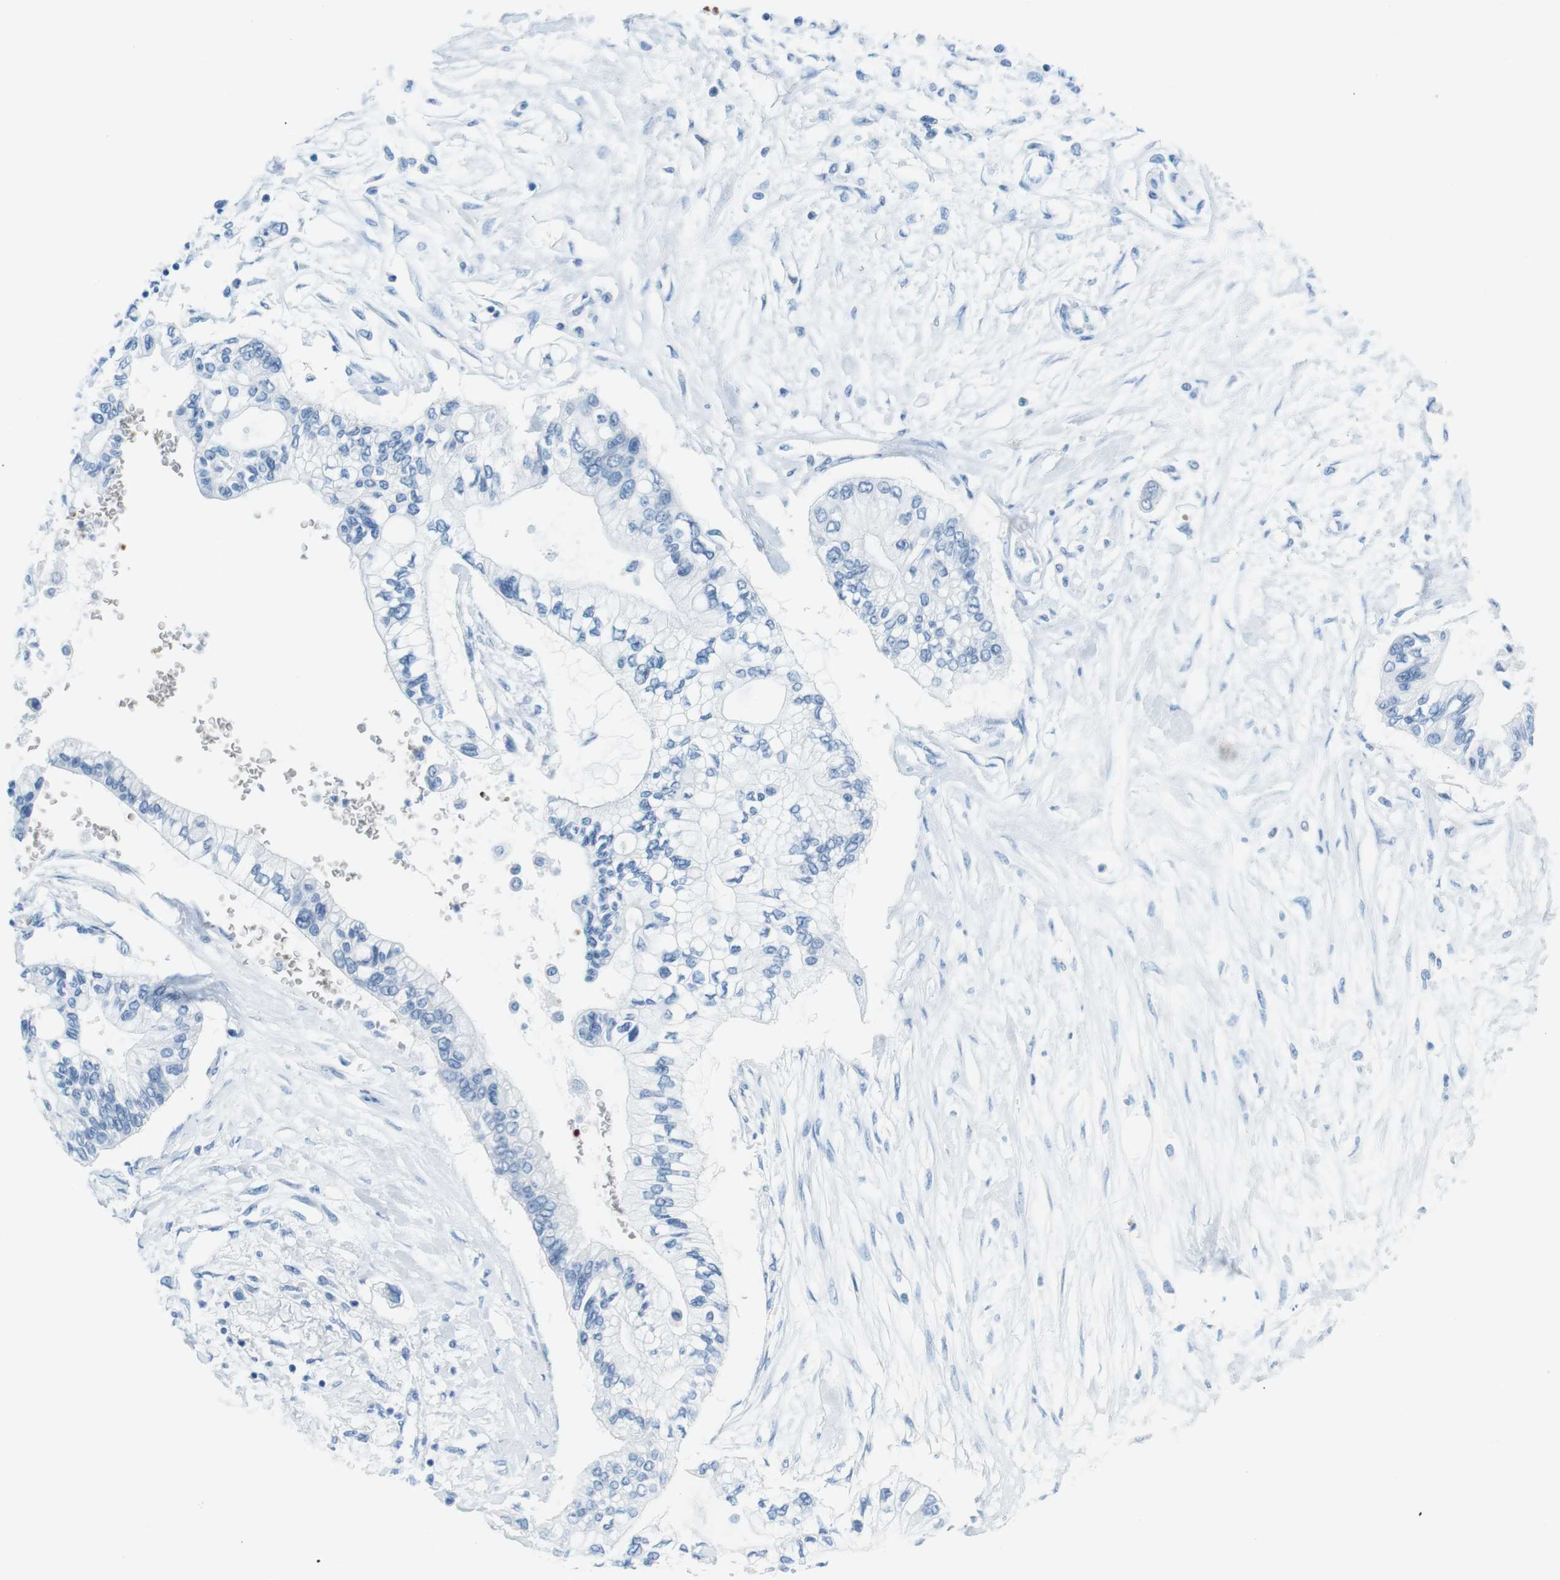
{"staining": {"intensity": "negative", "quantity": "none", "location": "none"}, "tissue": "pancreatic cancer", "cell_type": "Tumor cells", "image_type": "cancer", "snomed": [{"axis": "morphology", "description": "Adenocarcinoma, NOS"}, {"axis": "topography", "description": "Pancreas"}], "caption": "The micrograph demonstrates no significant staining in tumor cells of adenocarcinoma (pancreatic).", "gene": "TFAP2C", "patient": {"sex": "female", "age": 77}}